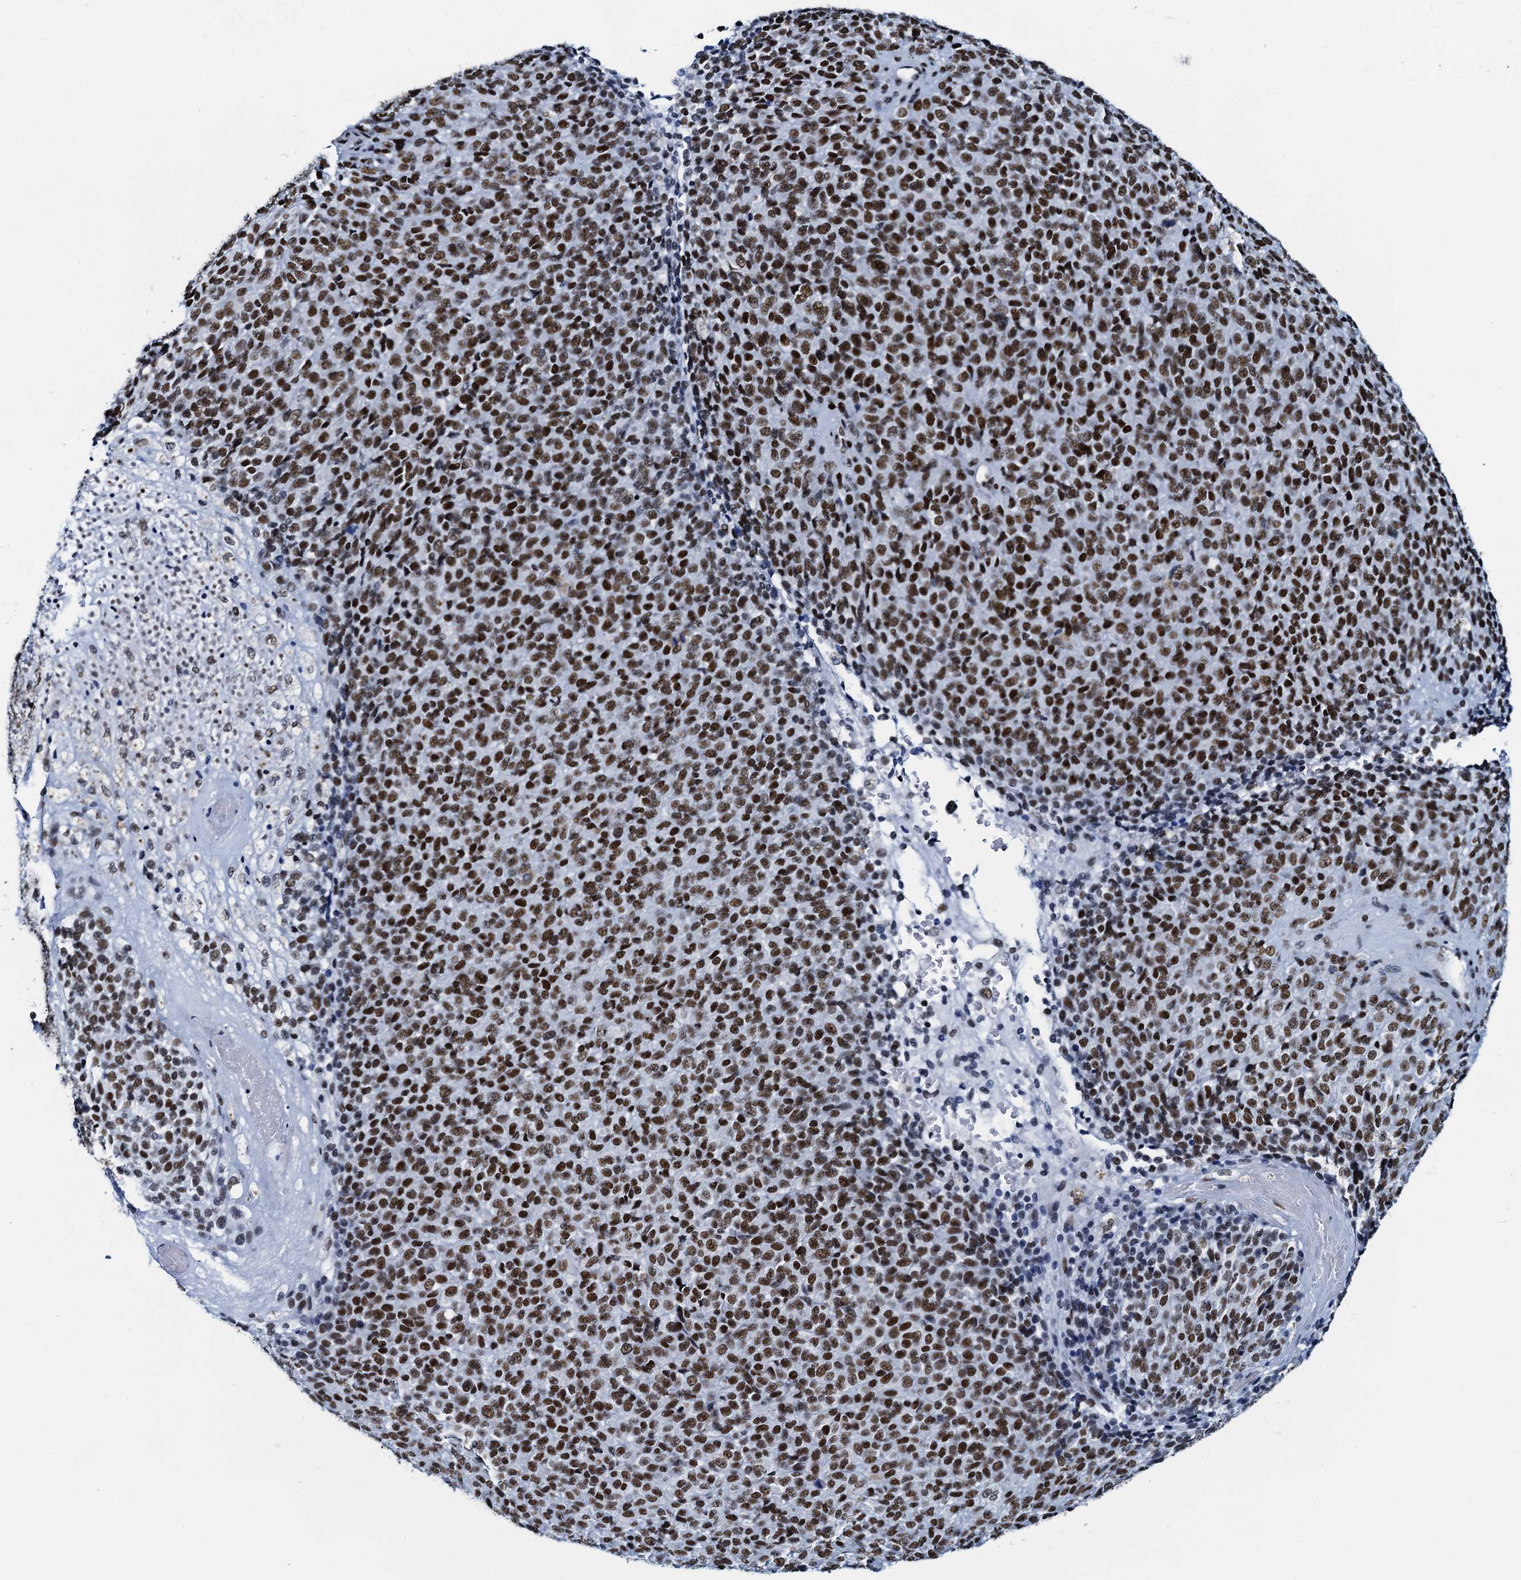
{"staining": {"intensity": "strong", "quantity": ">75%", "location": "nuclear"}, "tissue": "melanoma", "cell_type": "Tumor cells", "image_type": "cancer", "snomed": [{"axis": "morphology", "description": "Malignant melanoma, Metastatic site"}, {"axis": "topography", "description": "Brain"}], "caption": "Strong nuclear protein positivity is identified in approximately >75% of tumor cells in melanoma.", "gene": "HNRNPUL2", "patient": {"sex": "female", "age": 56}}